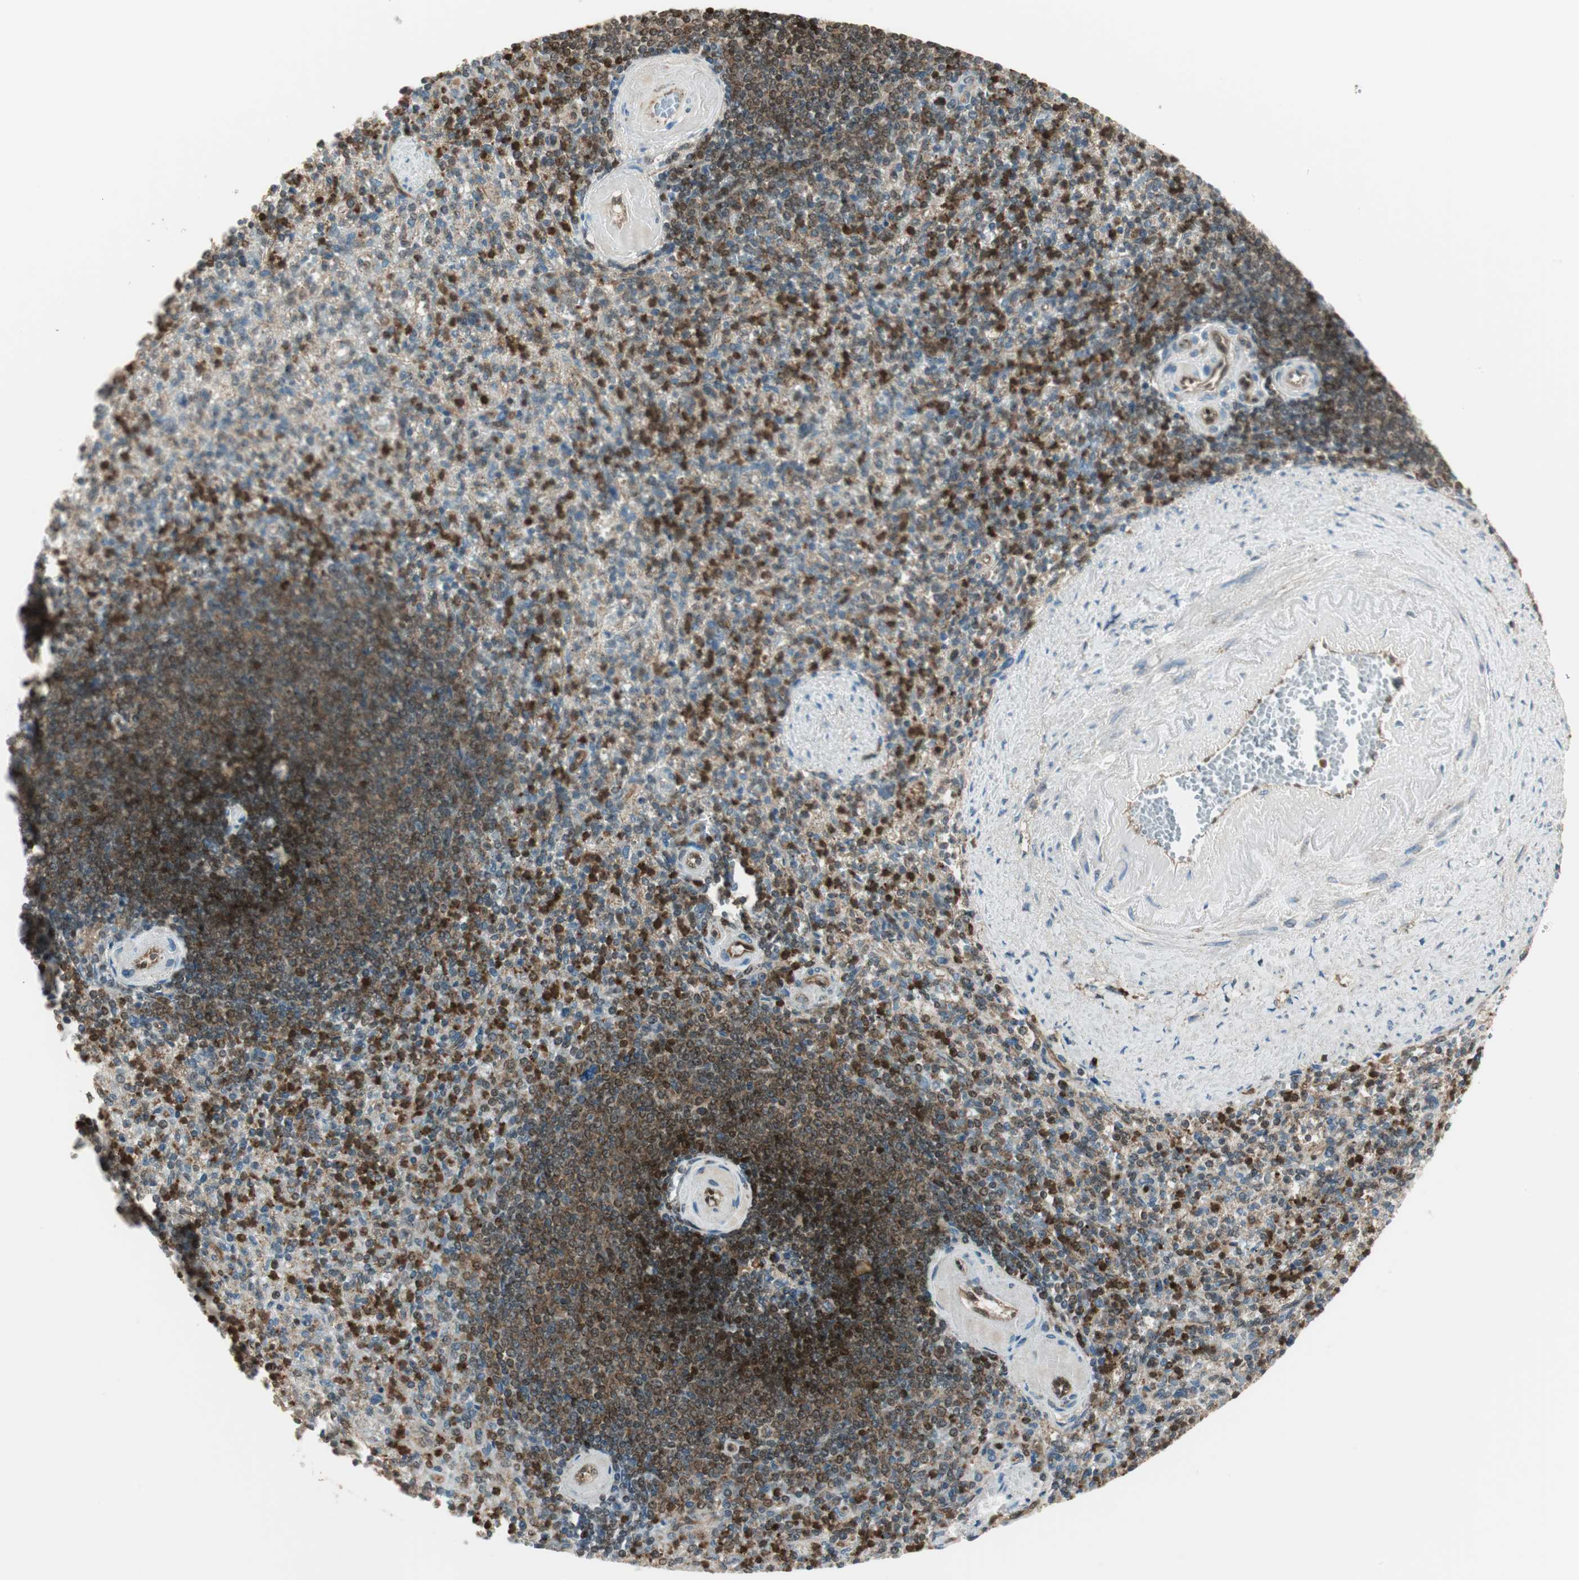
{"staining": {"intensity": "strong", "quantity": "<25%", "location": "nuclear"}, "tissue": "spleen", "cell_type": "Cells in red pulp", "image_type": "normal", "snomed": [{"axis": "morphology", "description": "Normal tissue, NOS"}, {"axis": "topography", "description": "Spleen"}], "caption": "A micrograph showing strong nuclear positivity in approximately <25% of cells in red pulp in normal spleen, as visualized by brown immunohistochemical staining.", "gene": "LTA4H", "patient": {"sex": "female", "age": 74}}